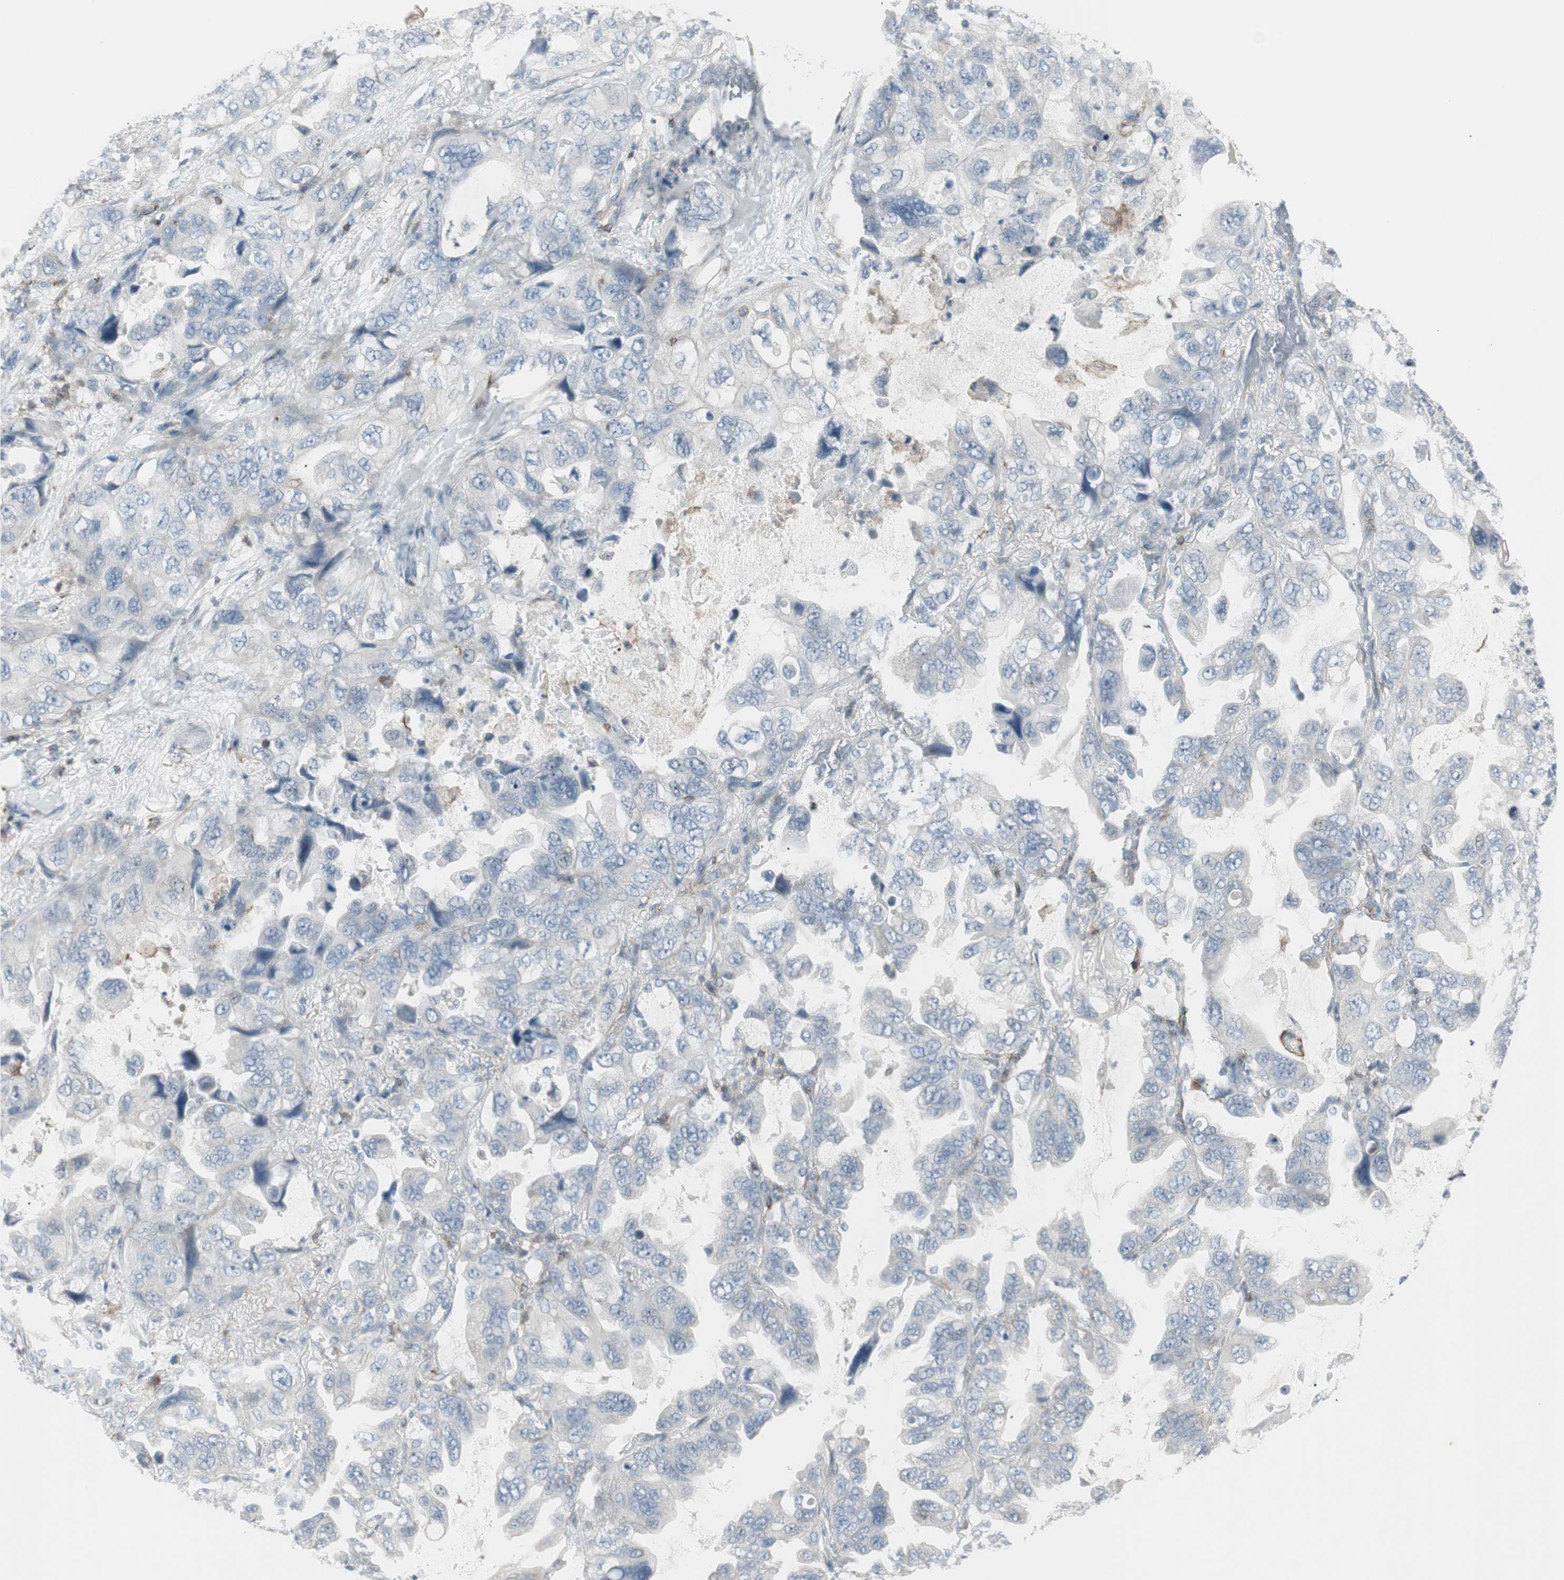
{"staining": {"intensity": "negative", "quantity": "none", "location": "none"}, "tissue": "lung cancer", "cell_type": "Tumor cells", "image_type": "cancer", "snomed": [{"axis": "morphology", "description": "Squamous cell carcinoma, NOS"}, {"axis": "topography", "description": "Lung"}], "caption": "IHC histopathology image of lung cancer stained for a protein (brown), which reveals no expression in tumor cells.", "gene": "MAP4K4", "patient": {"sex": "female", "age": 73}}